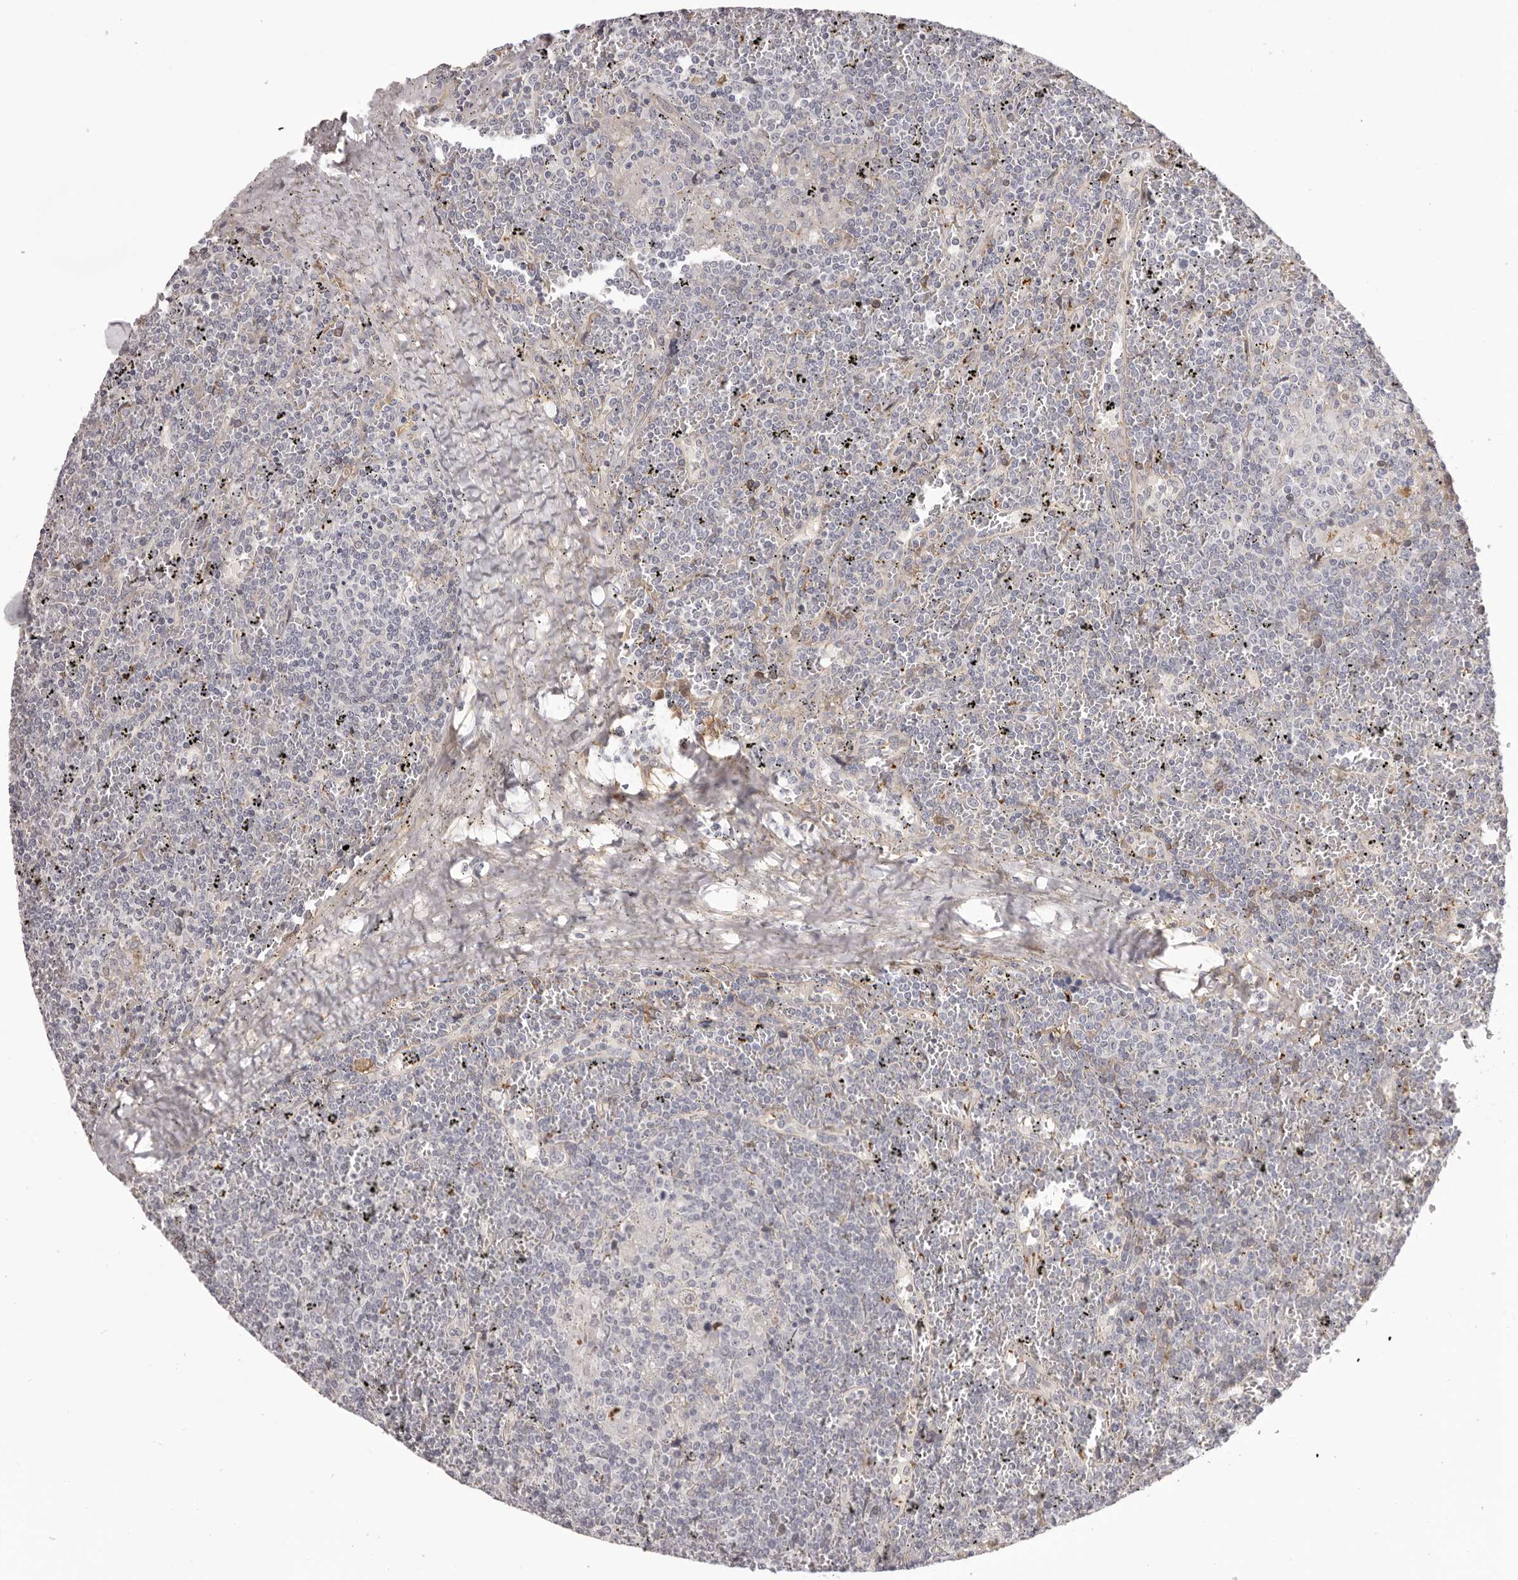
{"staining": {"intensity": "negative", "quantity": "none", "location": "none"}, "tissue": "lymphoma", "cell_type": "Tumor cells", "image_type": "cancer", "snomed": [{"axis": "morphology", "description": "Malignant lymphoma, non-Hodgkin's type, Low grade"}, {"axis": "topography", "description": "Spleen"}], "caption": "Immunohistochemistry (IHC) micrograph of human lymphoma stained for a protein (brown), which demonstrates no staining in tumor cells.", "gene": "OTUD3", "patient": {"sex": "female", "age": 19}}